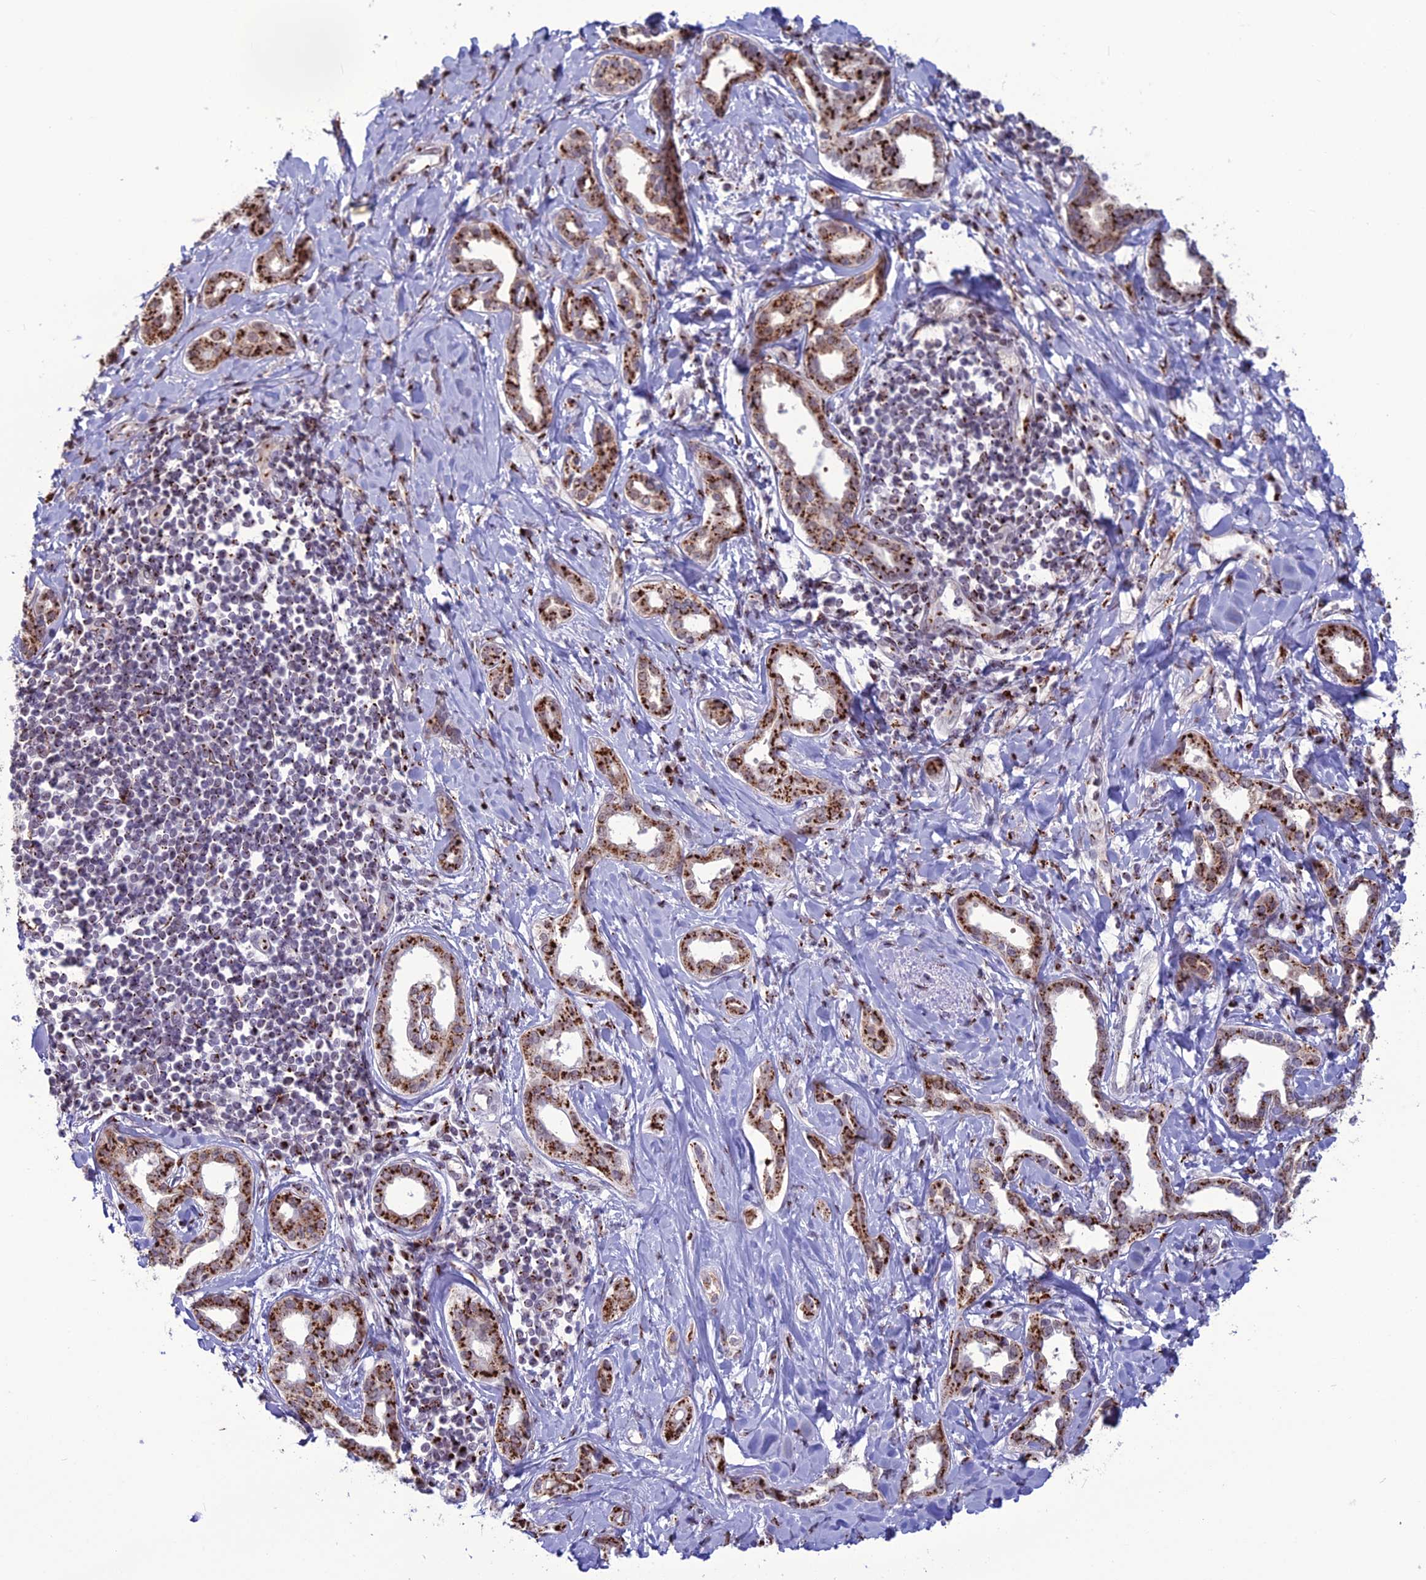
{"staining": {"intensity": "strong", "quantity": "25%-75%", "location": "cytoplasmic/membranous"}, "tissue": "liver cancer", "cell_type": "Tumor cells", "image_type": "cancer", "snomed": [{"axis": "morphology", "description": "Cholangiocarcinoma"}, {"axis": "topography", "description": "Liver"}], "caption": "This micrograph shows liver cancer stained with immunohistochemistry to label a protein in brown. The cytoplasmic/membranous of tumor cells show strong positivity for the protein. Nuclei are counter-stained blue.", "gene": "PLEKHA4", "patient": {"sex": "female", "age": 77}}